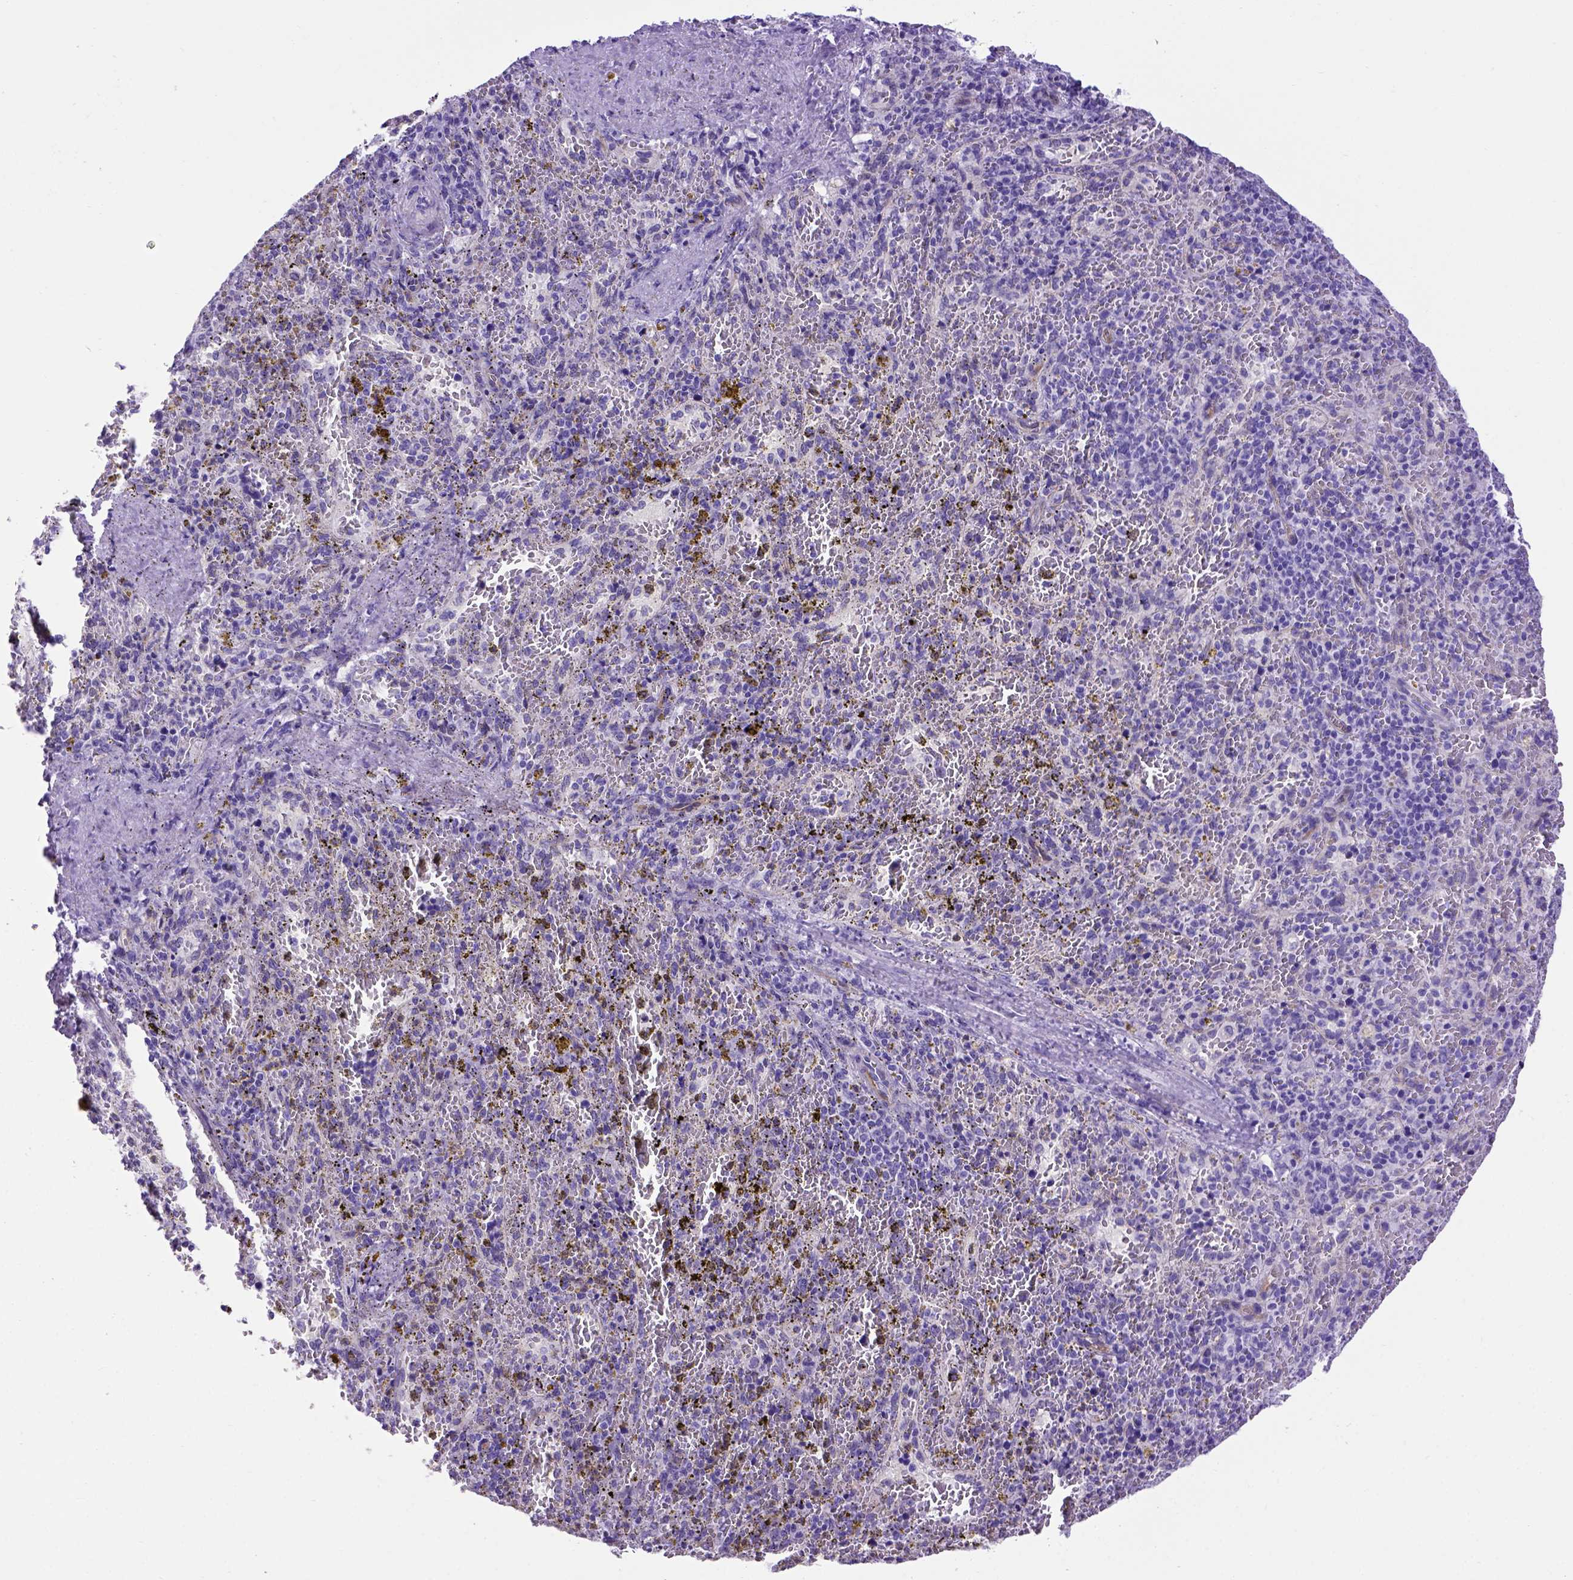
{"staining": {"intensity": "negative", "quantity": "none", "location": "none"}, "tissue": "spleen", "cell_type": "Cells in red pulp", "image_type": "normal", "snomed": [{"axis": "morphology", "description": "Normal tissue, NOS"}, {"axis": "topography", "description": "Spleen"}], "caption": "A micrograph of spleen stained for a protein shows no brown staining in cells in red pulp. The staining was performed using DAB to visualize the protein expression in brown, while the nuclei were stained in blue with hematoxylin (Magnification: 20x).", "gene": "ADAM12", "patient": {"sex": "female", "age": 50}}